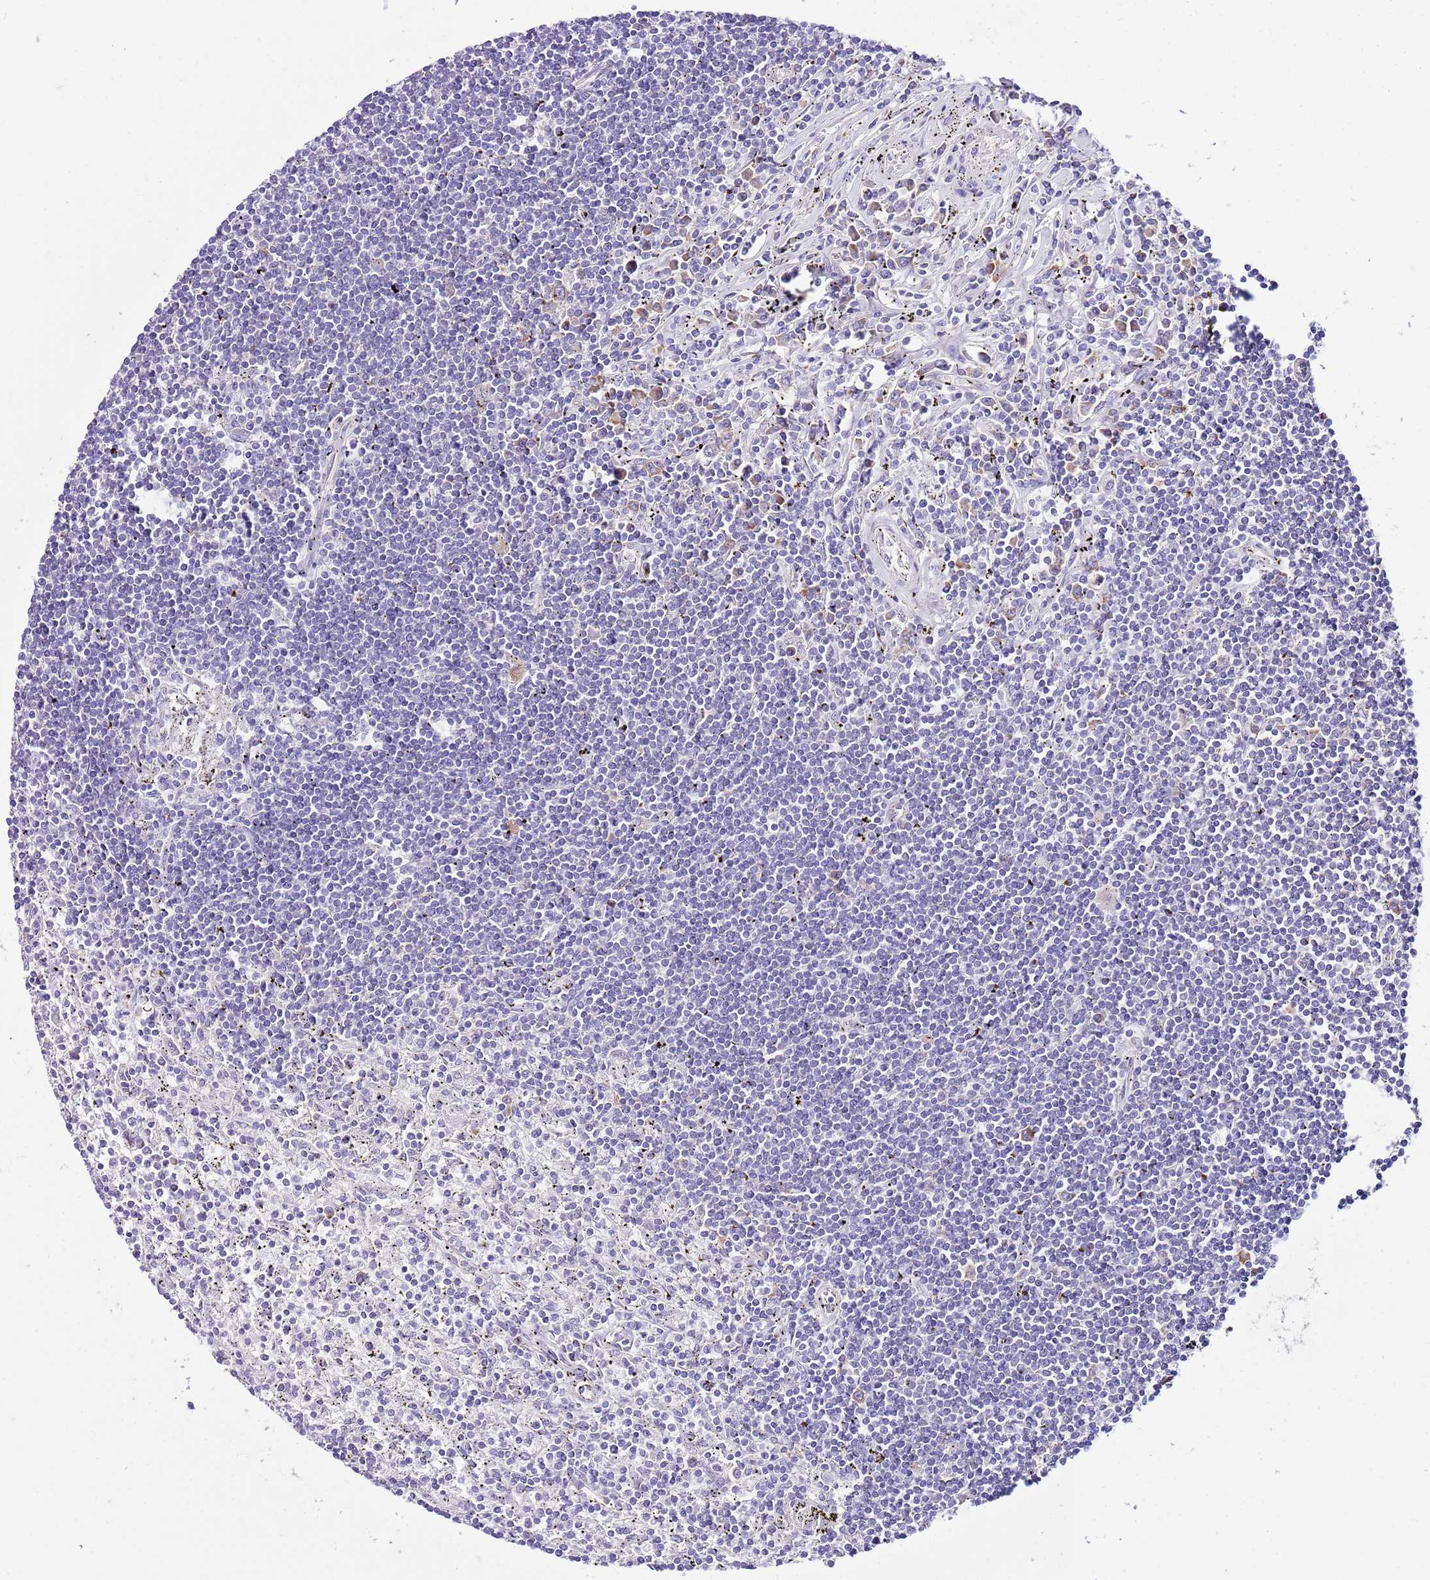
{"staining": {"intensity": "negative", "quantity": "none", "location": "none"}, "tissue": "lymphoma", "cell_type": "Tumor cells", "image_type": "cancer", "snomed": [{"axis": "morphology", "description": "Malignant lymphoma, non-Hodgkin's type, Low grade"}, {"axis": "topography", "description": "Spleen"}], "caption": "Immunohistochemical staining of lymphoma displays no significant positivity in tumor cells.", "gene": "RPS10", "patient": {"sex": "male", "age": 76}}